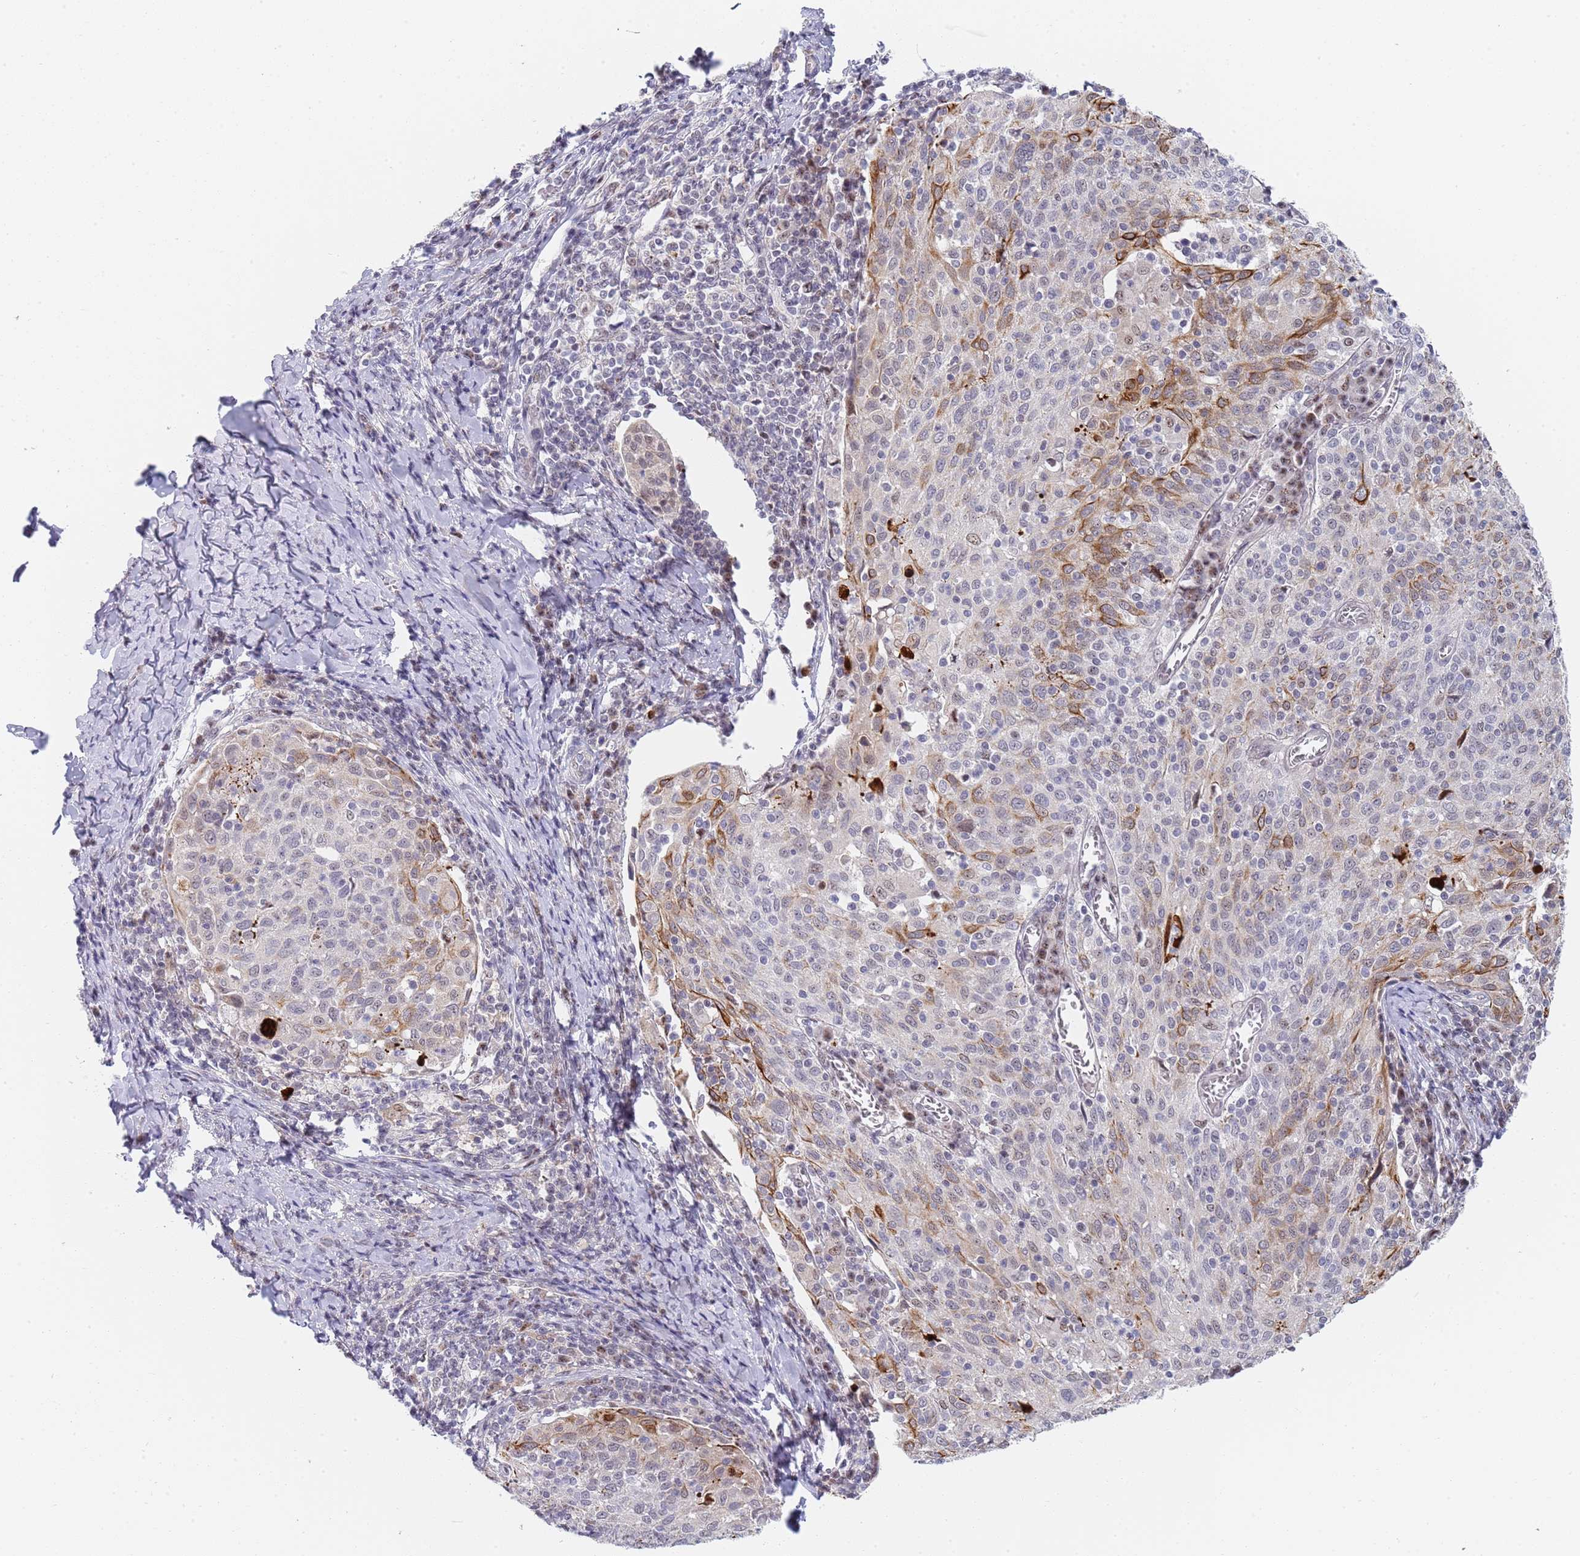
{"staining": {"intensity": "strong", "quantity": "<25%", "location": "cytoplasmic/membranous"}, "tissue": "cervical cancer", "cell_type": "Tumor cells", "image_type": "cancer", "snomed": [{"axis": "morphology", "description": "Squamous cell carcinoma, NOS"}, {"axis": "topography", "description": "Cervix"}], "caption": "Immunohistochemistry histopathology image of human cervical cancer stained for a protein (brown), which demonstrates medium levels of strong cytoplasmic/membranous positivity in approximately <25% of tumor cells.", "gene": "PLCL2", "patient": {"sex": "female", "age": 52}}